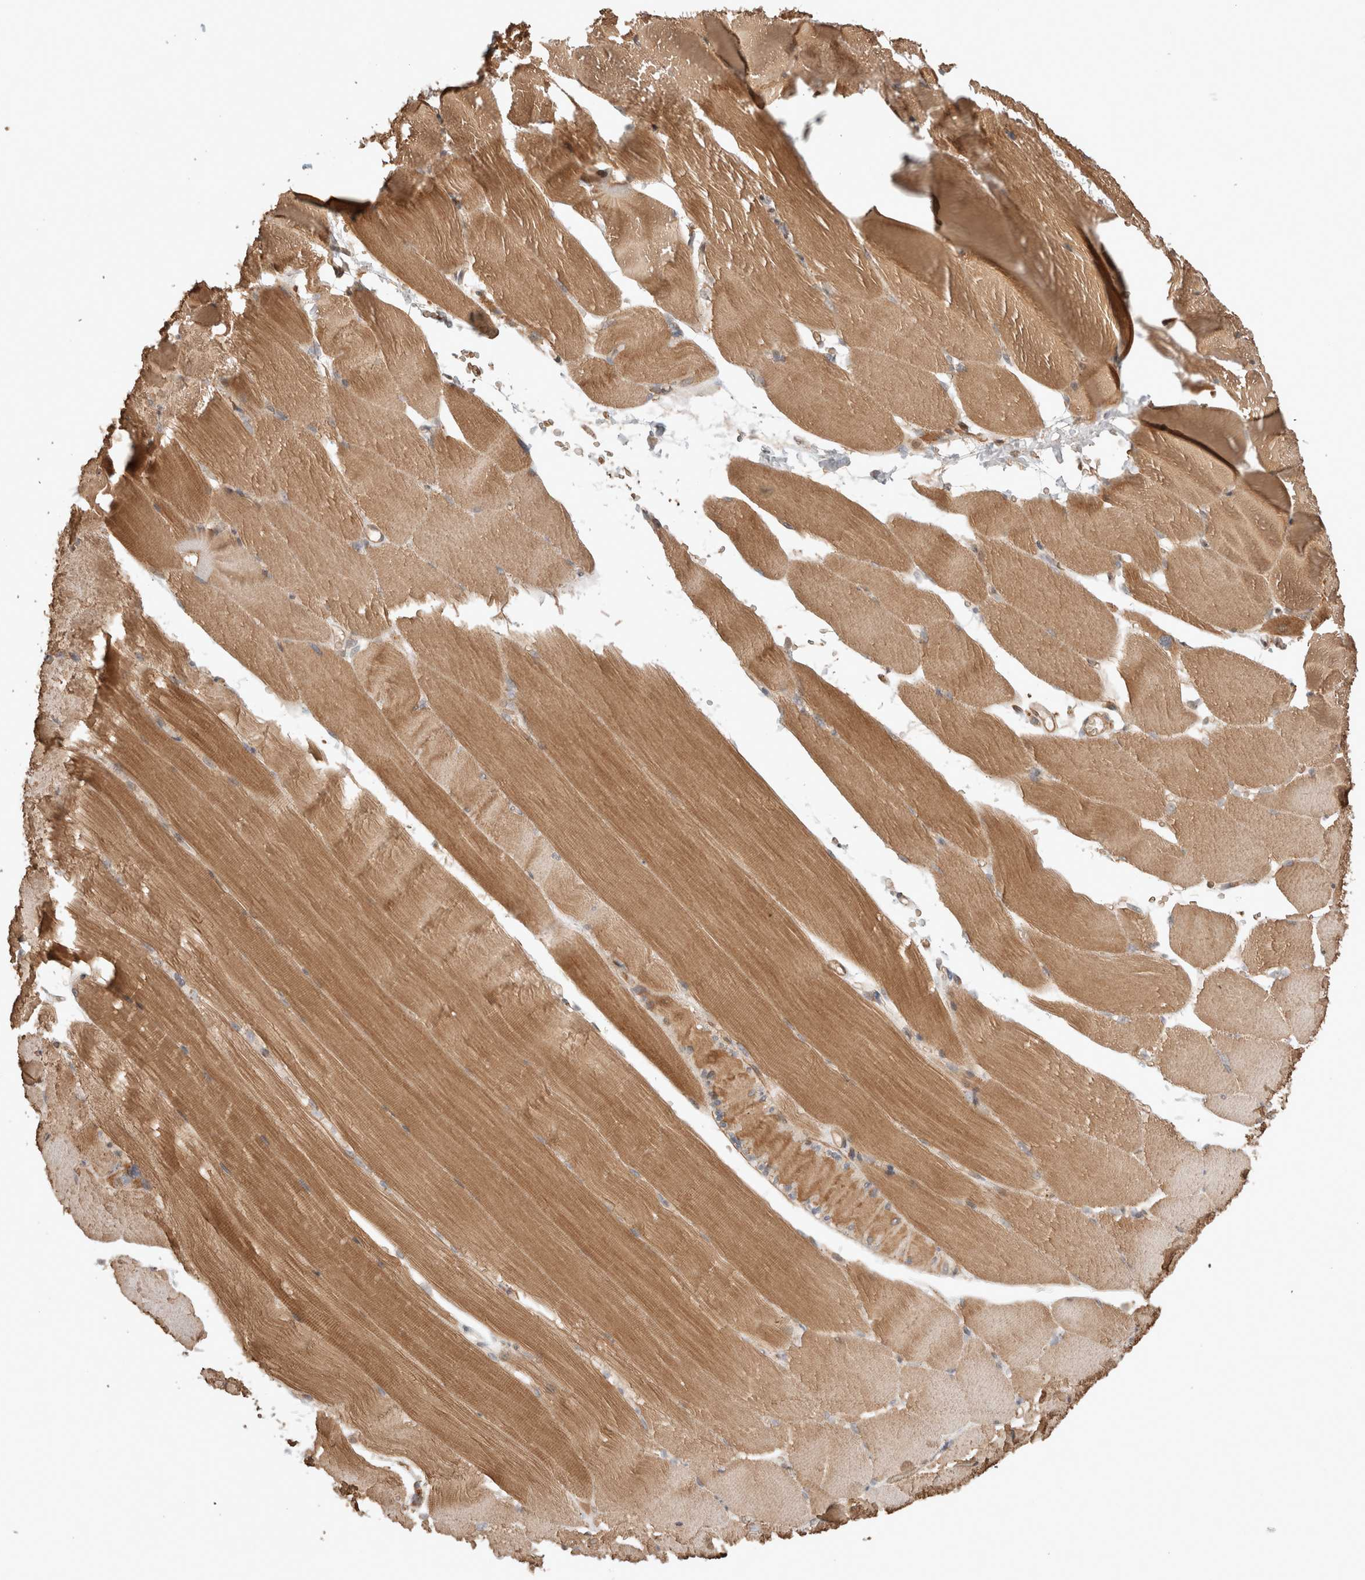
{"staining": {"intensity": "moderate", "quantity": ">75%", "location": "cytoplasmic/membranous"}, "tissue": "skeletal muscle", "cell_type": "Myocytes", "image_type": "normal", "snomed": [{"axis": "morphology", "description": "Normal tissue, NOS"}, {"axis": "topography", "description": "Skeletal muscle"}, {"axis": "topography", "description": "Parathyroid gland"}], "caption": "Immunohistochemical staining of unremarkable human skeletal muscle exhibits medium levels of moderate cytoplasmic/membranous positivity in approximately >75% of myocytes. (IHC, brightfield microscopy, high magnification).", "gene": "ZNF649", "patient": {"sex": "female", "age": 37}}